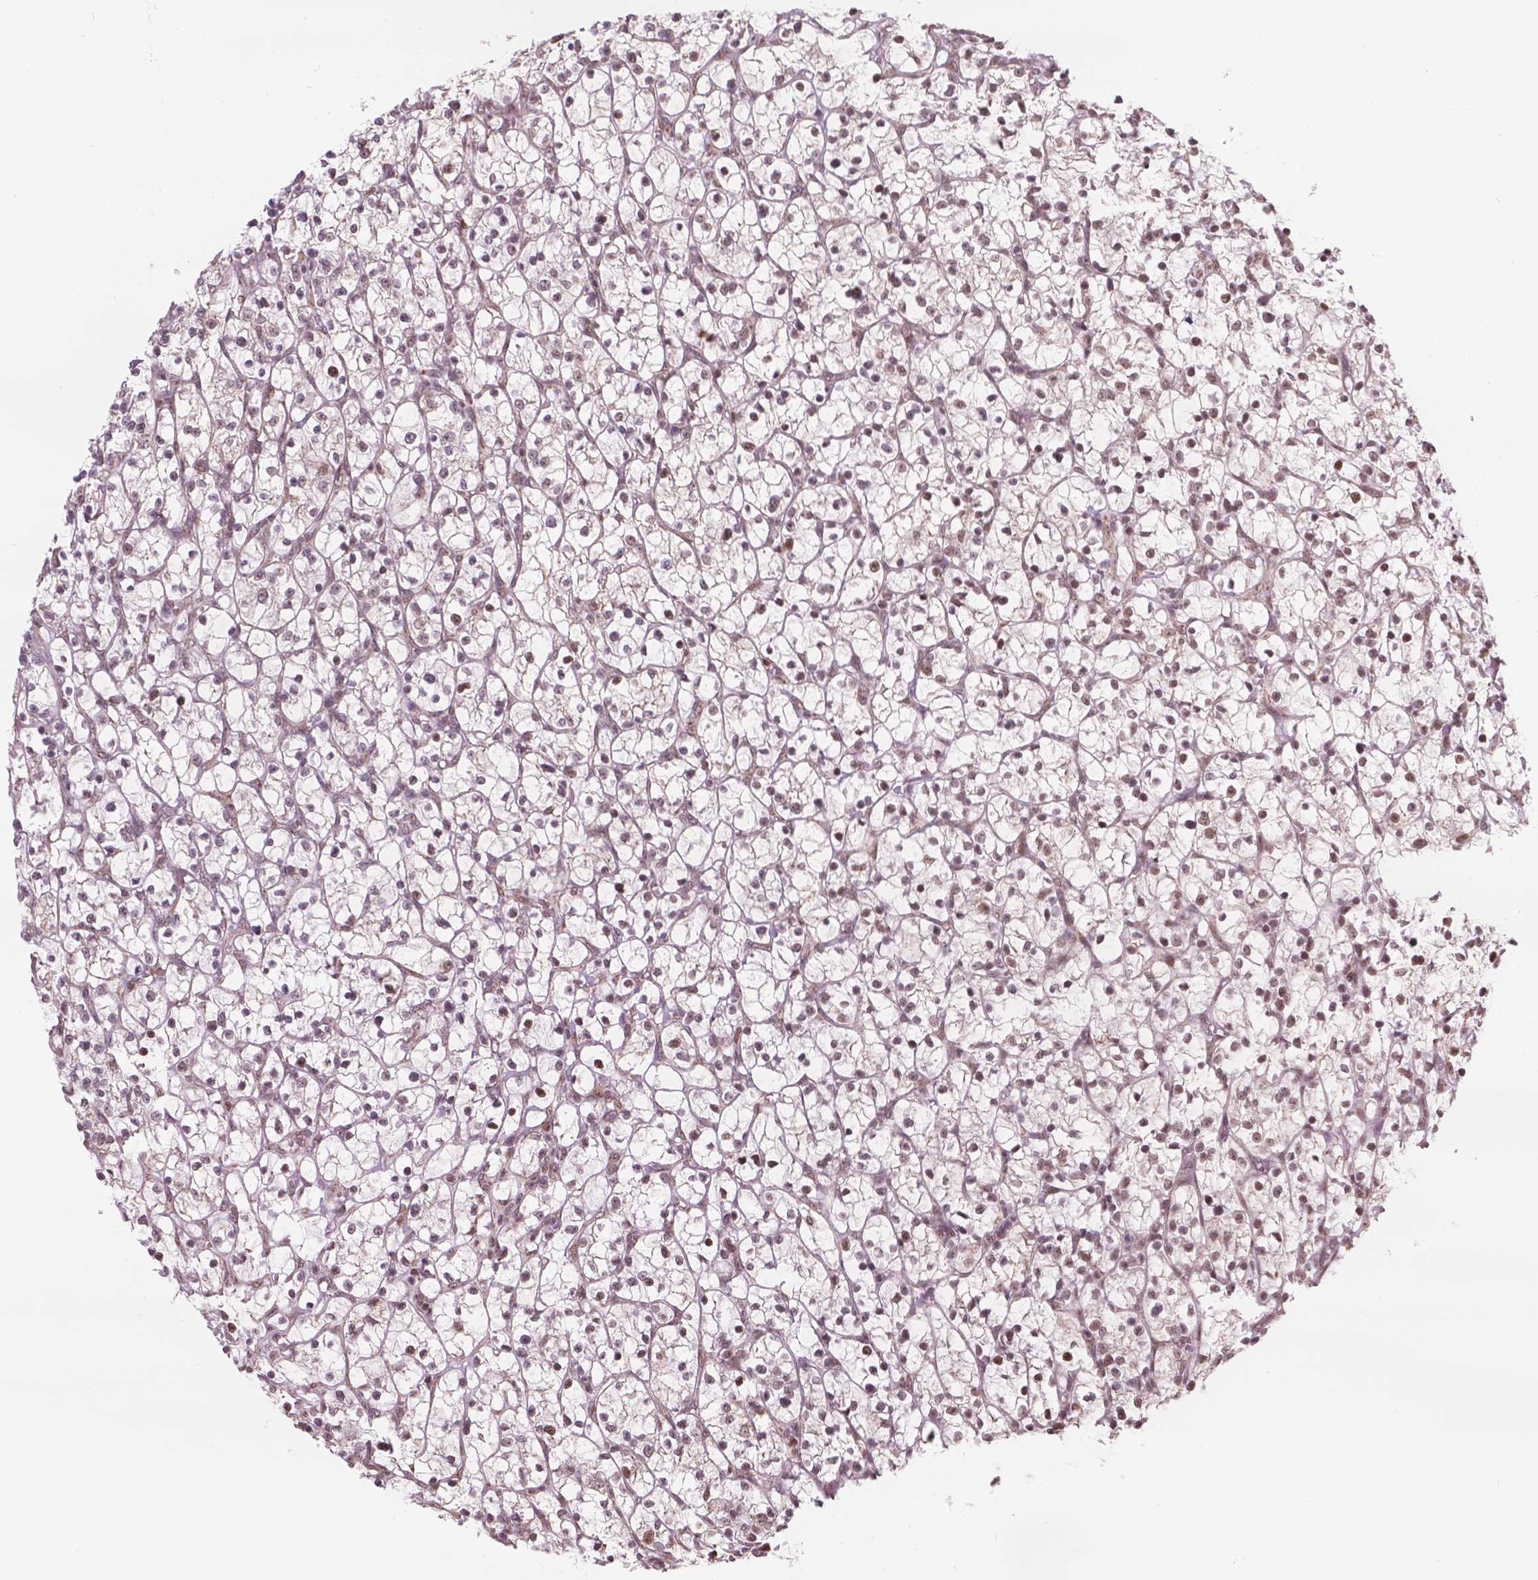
{"staining": {"intensity": "moderate", "quantity": "25%-75%", "location": "nuclear"}, "tissue": "renal cancer", "cell_type": "Tumor cells", "image_type": "cancer", "snomed": [{"axis": "morphology", "description": "Adenocarcinoma, NOS"}, {"axis": "topography", "description": "Kidney"}], "caption": "Immunohistochemical staining of human adenocarcinoma (renal) displays medium levels of moderate nuclear expression in about 25%-75% of tumor cells. The staining was performed using DAB (3,3'-diaminobenzidine), with brown indicating positive protein expression. Nuclei are stained blue with hematoxylin.", "gene": "NDUFA10", "patient": {"sex": "female", "age": 64}}